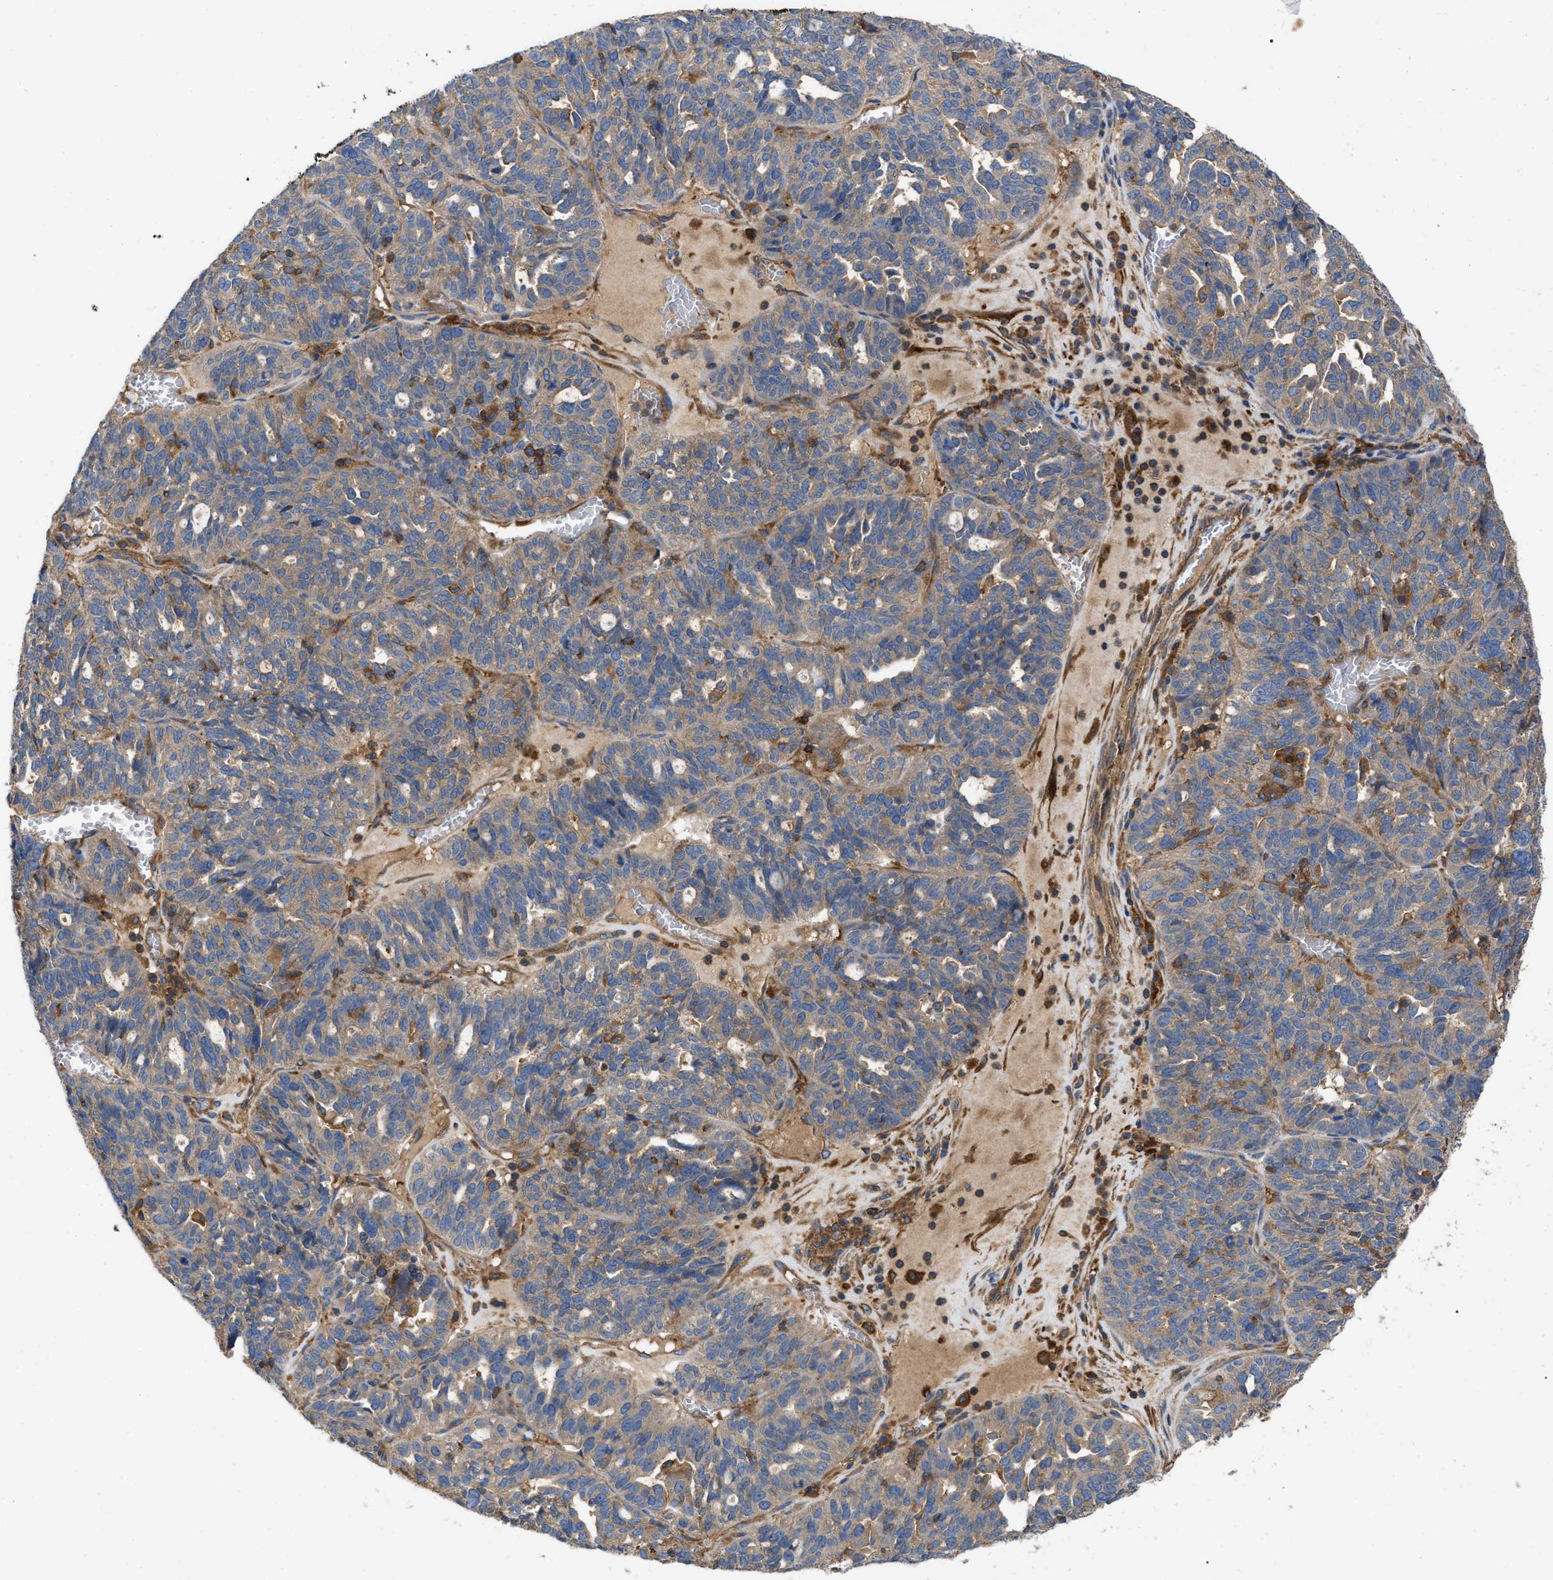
{"staining": {"intensity": "weak", "quantity": ">75%", "location": "cytoplasmic/membranous"}, "tissue": "ovarian cancer", "cell_type": "Tumor cells", "image_type": "cancer", "snomed": [{"axis": "morphology", "description": "Cystadenocarcinoma, serous, NOS"}, {"axis": "topography", "description": "Ovary"}], "caption": "An IHC micrograph of tumor tissue is shown. Protein staining in brown highlights weak cytoplasmic/membranous positivity in ovarian cancer (serous cystadenocarcinoma) within tumor cells.", "gene": "RABEP1", "patient": {"sex": "female", "age": 59}}